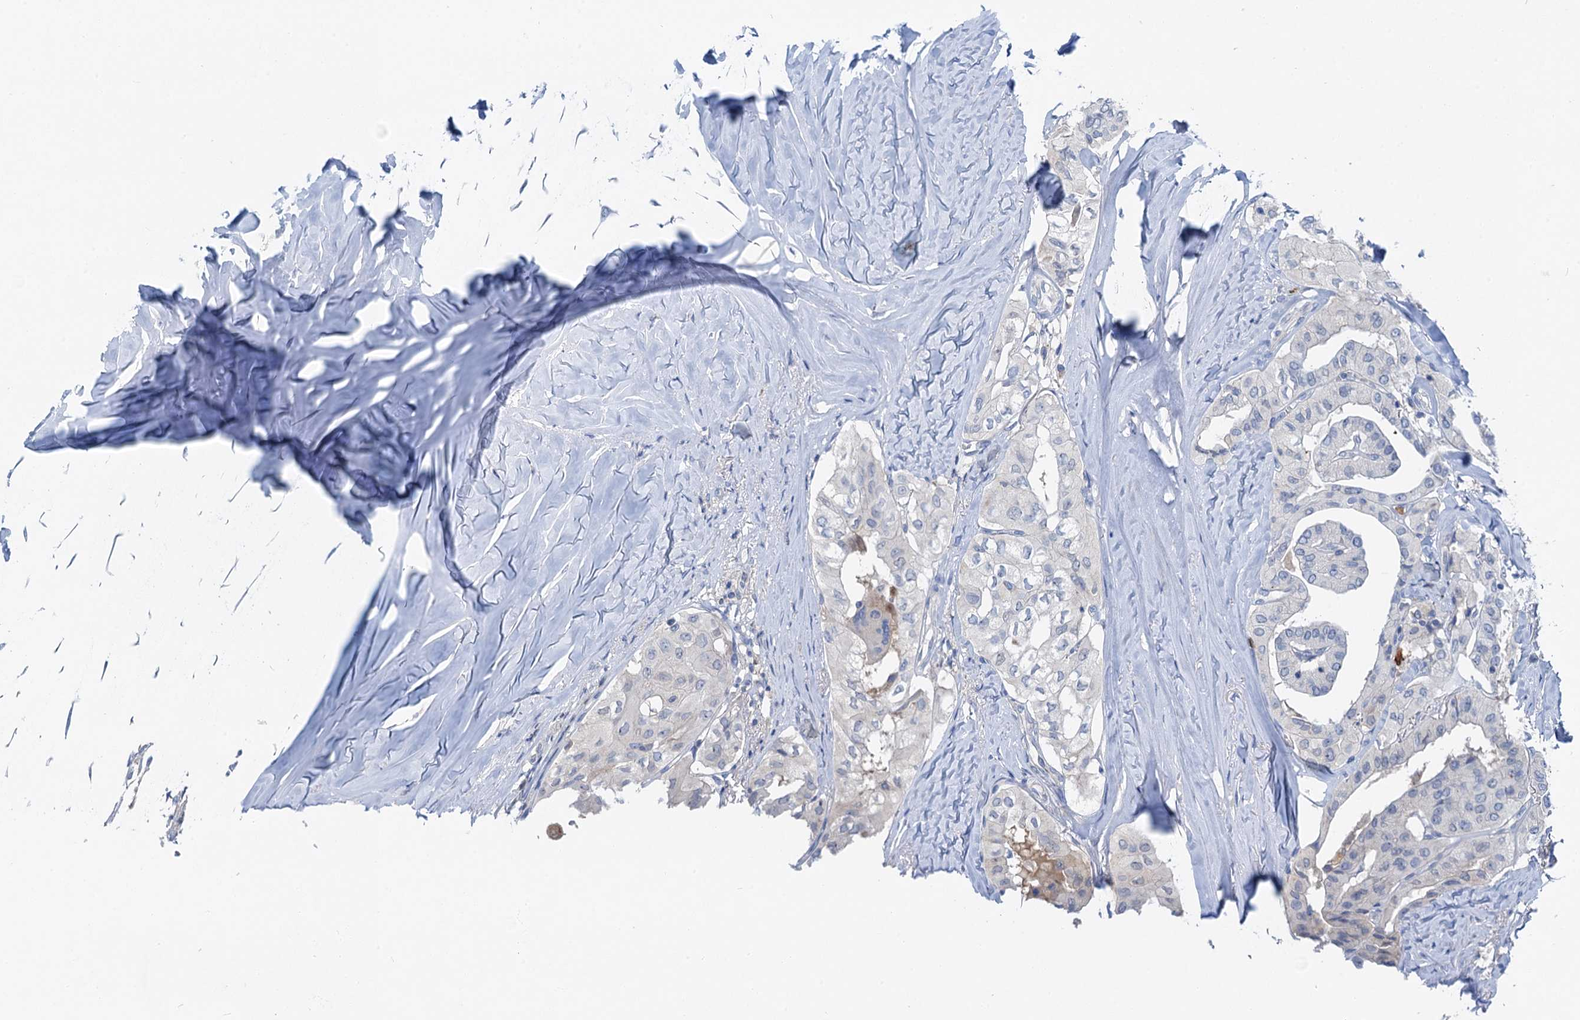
{"staining": {"intensity": "negative", "quantity": "none", "location": "none"}, "tissue": "thyroid cancer", "cell_type": "Tumor cells", "image_type": "cancer", "snomed": [{"axis": "morphology", "description": "Papillary adenocarcinoma, NOS"}, {"axis": "topography", "description": "Thyroid gland"}], "caption": "This is an immunohistochemistry (IHC) micrograph of human thyroid papillary adenocarcinoma. There is no staining in tumor cells.", "gene": "OTOA", "patient": {"sex": "female", "age": 59}}